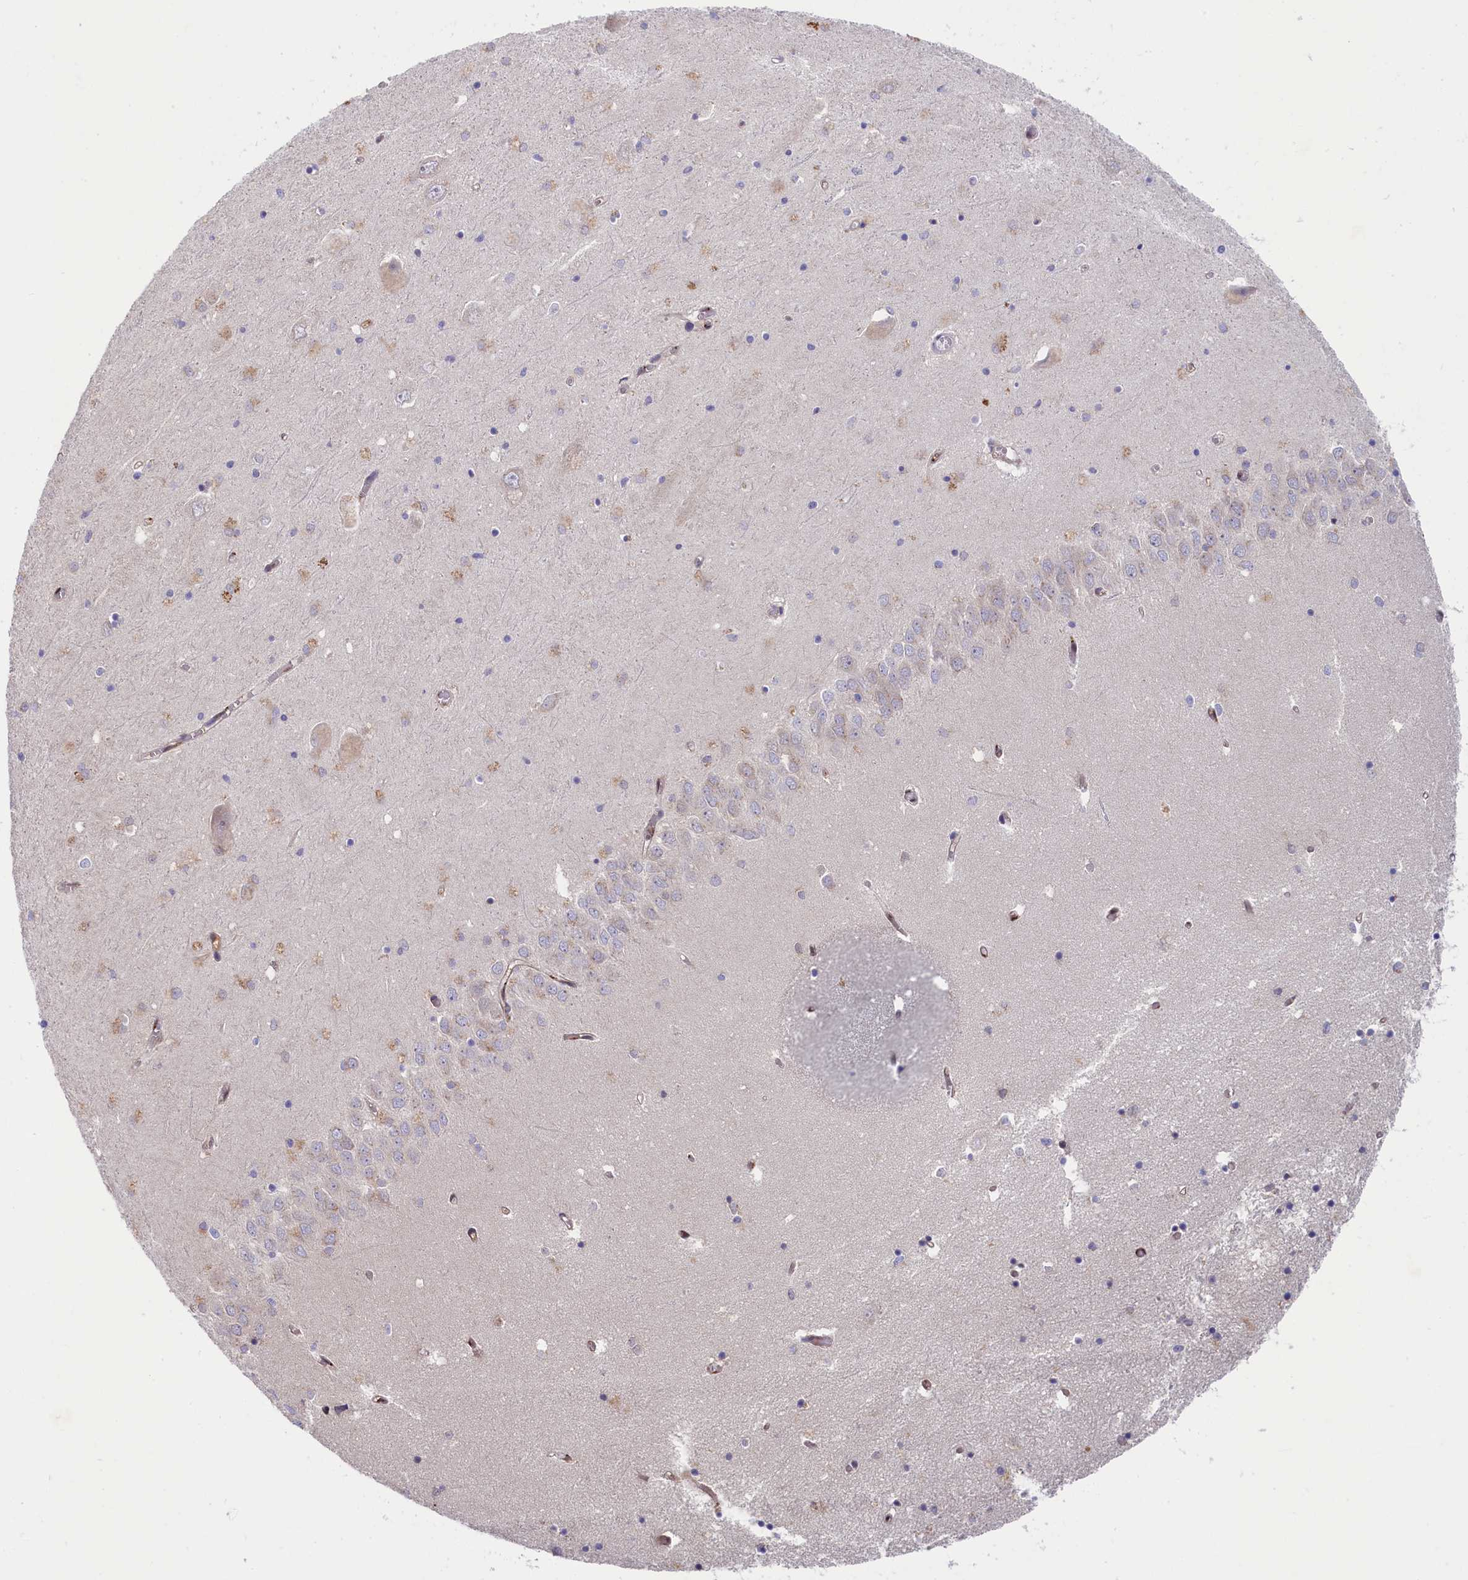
{"staining": {"intensity": "negative", "quantity": "none", "location": "none"}, "tissue": "hippocampus", "cell_type": "Glial cells", "image_type": "normal", "snomed": [{"axis": "morphology", "description": "Normal tissue, NOS"}, {"axis": "topography", "description": "Hippocampus"}], "caption": "Hippocampus was stained to show a protein in brown. There is no significant positivity in glial cells.", "gene": "CHST12", "patient": {"sex": "male", "age": 70}}